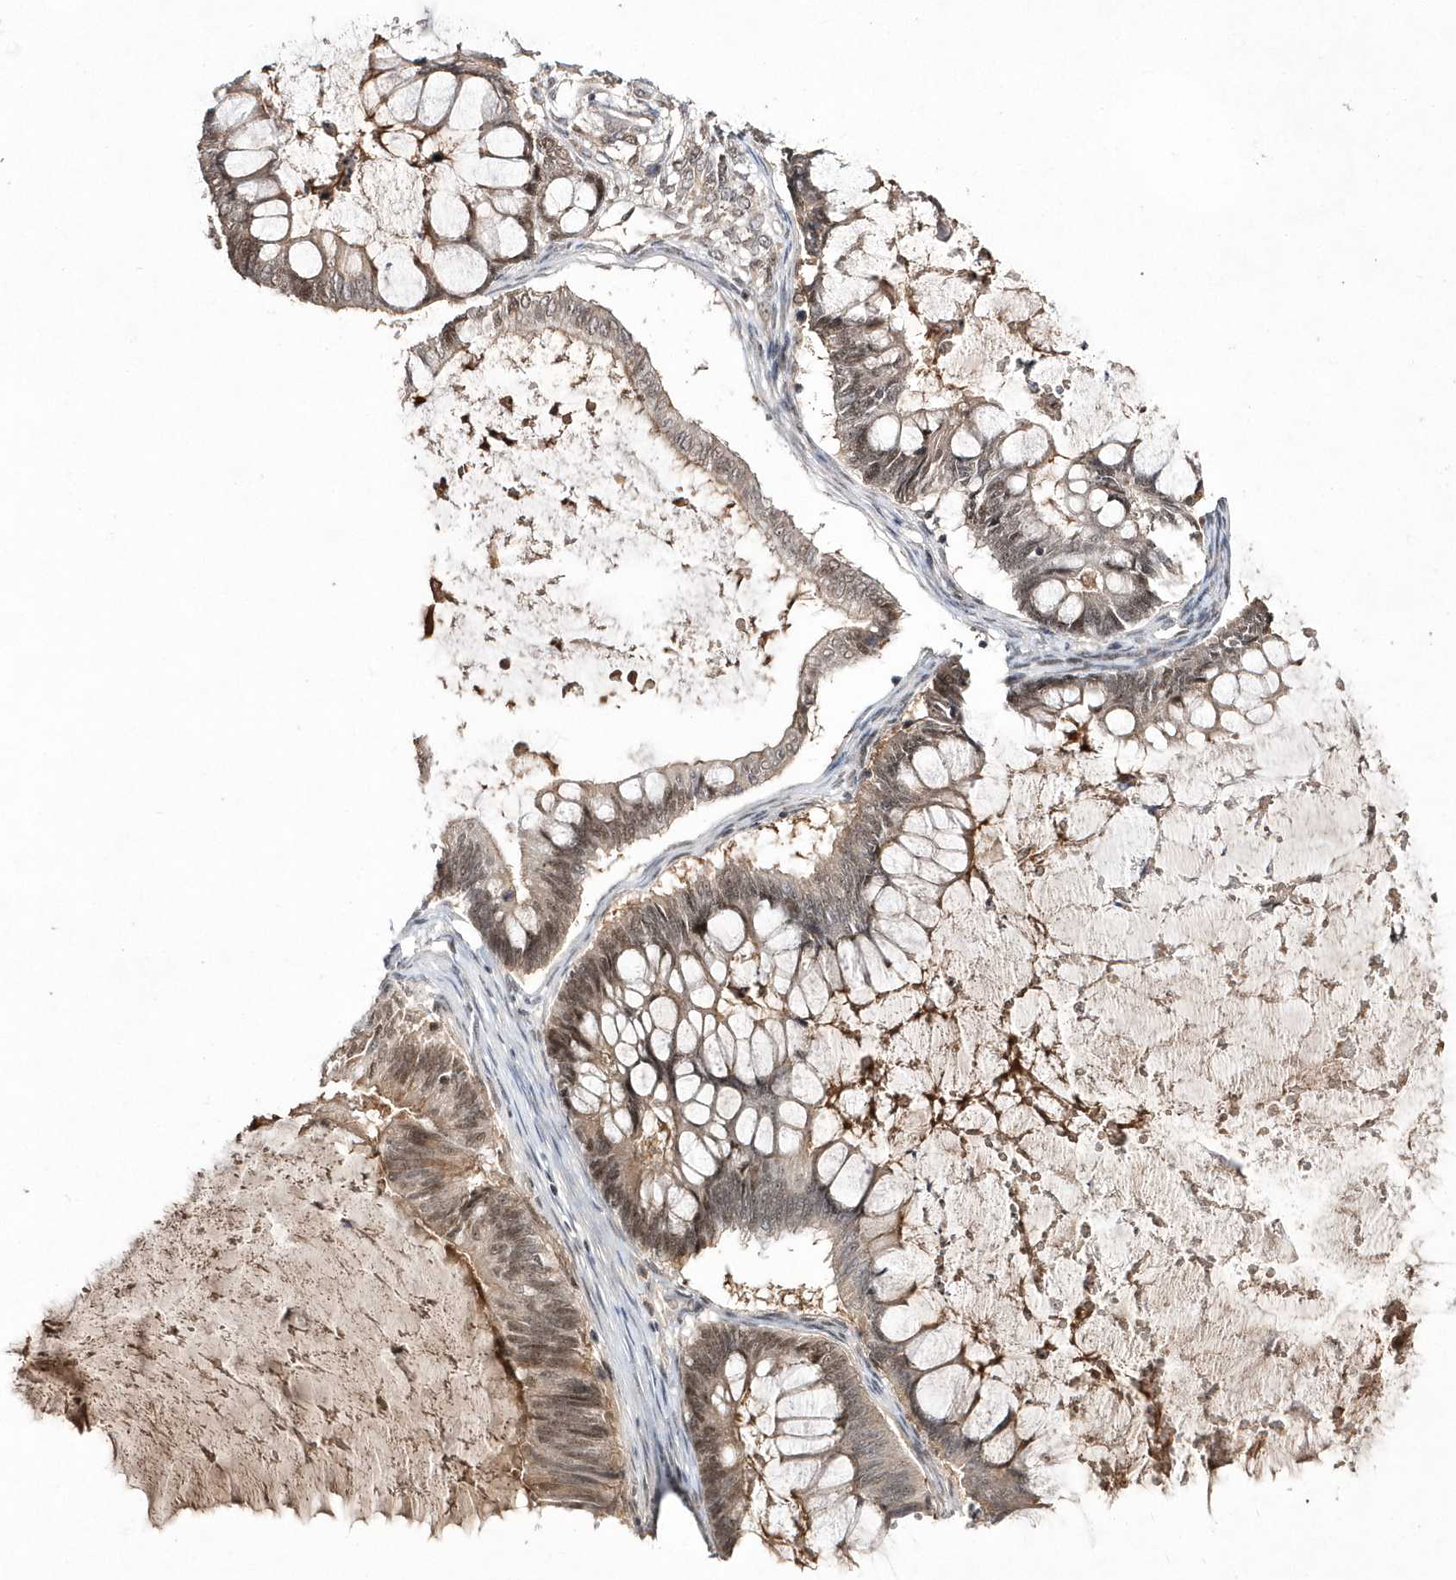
{"staining": {"intensity": "weak", "quantity": ">75%", "location": "nuclear"}, "tissue": "ovarian cancer", "cell_type": "Tumor cells", "image_type": "cancer", "snomed": [{"axis": "morphology", "description": "Cystadenocarcinoma, mucinous, NOS"}, {"axis": "topography", "description": "Ovary"}], "caption": "Immunohistochemical staining of human ovarian cancer (mucinous cystadenocarcinoma) demonstrates low levels of weak nuclear expression in approximately >75% of tumor cells.", "gene": "TMEM132B", "patient": {"sex": "female", "age": 61}}